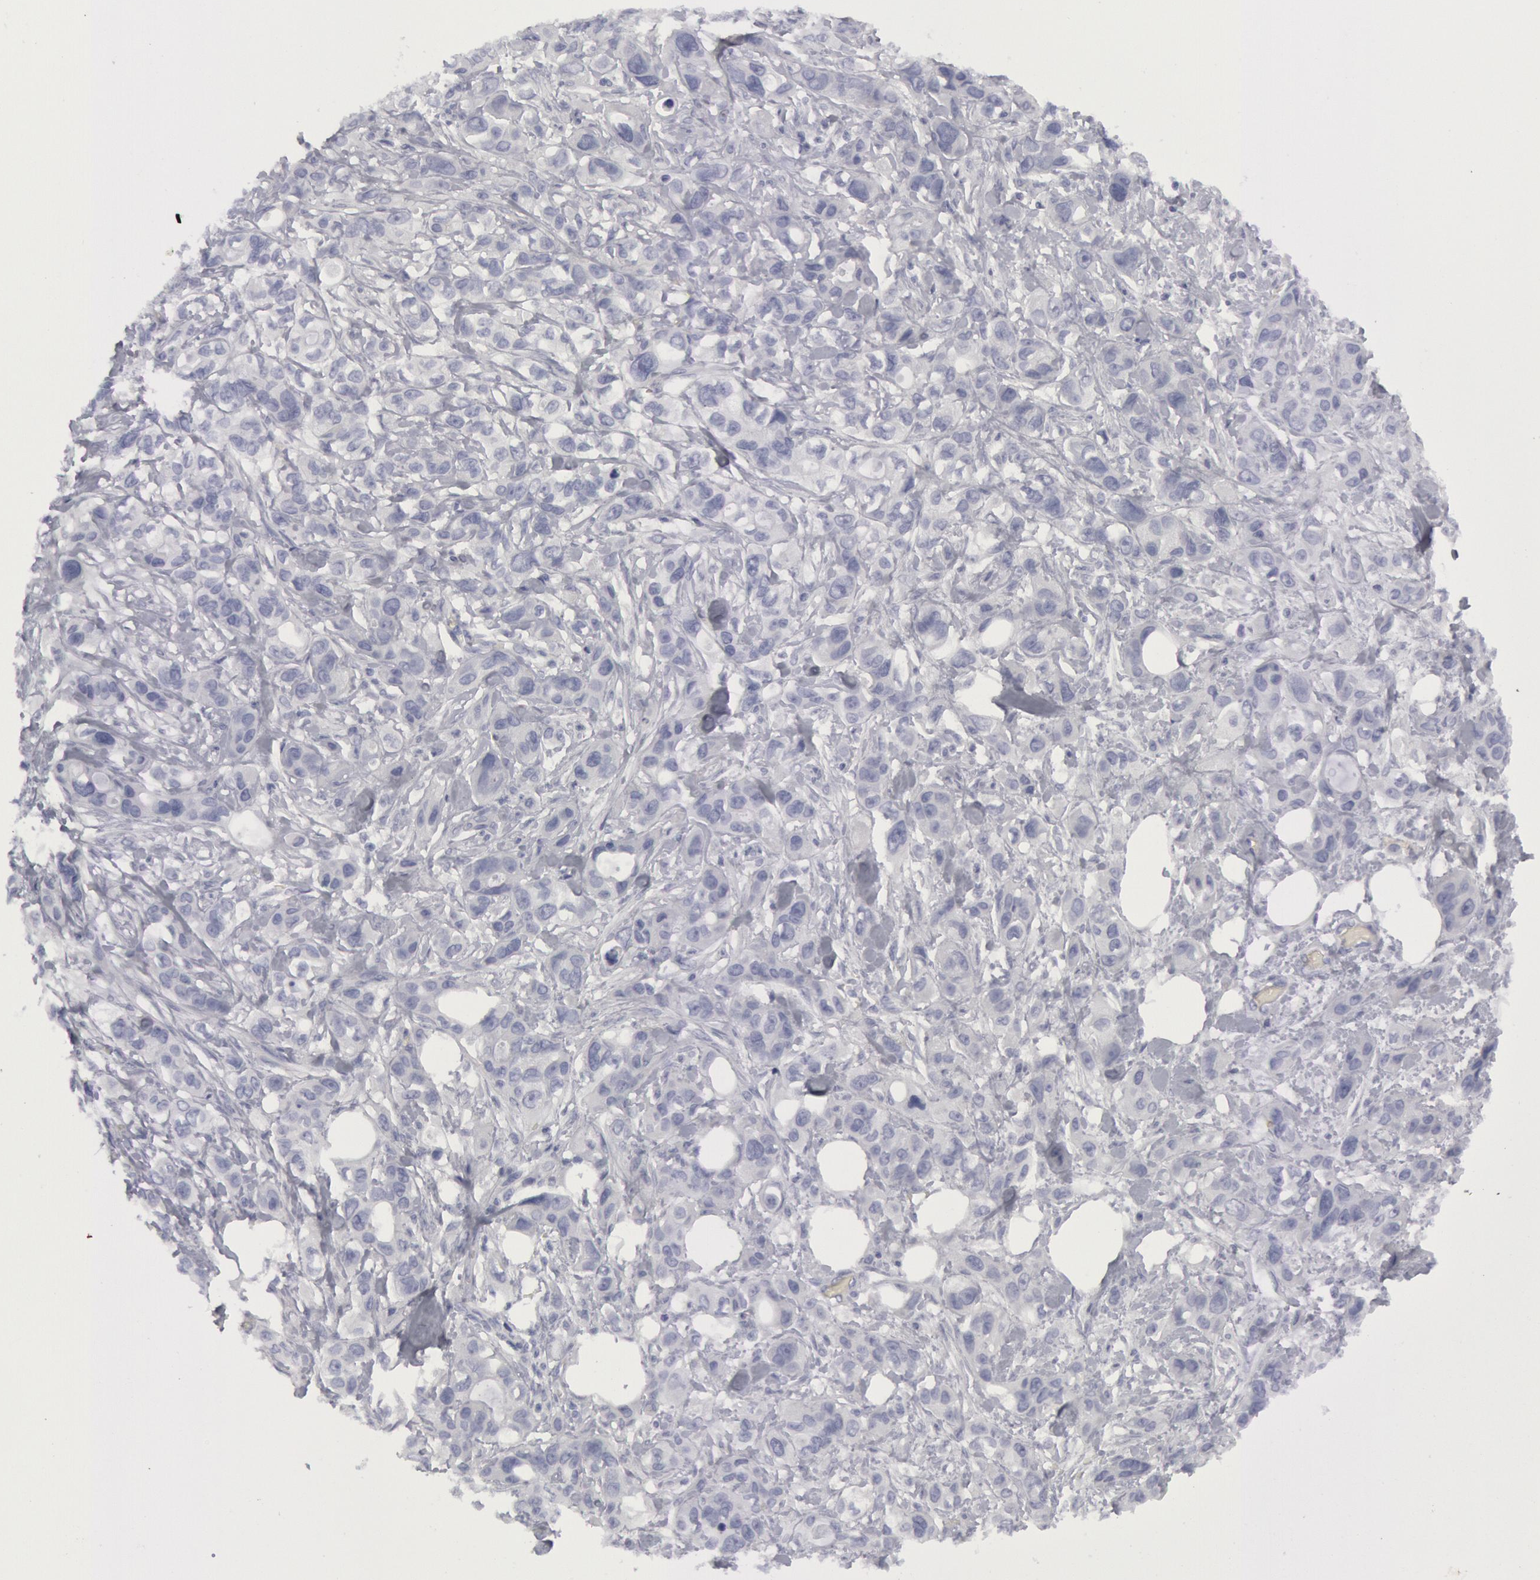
{"staining": {"intensity": "negative", "quantity": "none", "location": "none"}, "tissue": "stomach cancer", "cell_type": "Tumor cells", "image_type": "cancer", "snomed": [{"axis": "morphology", "description": "Adenocarcinoma, NOS"}, {"axis": "topography", "description": "Stomach, upper"}], "caption": "Micrograph shows no protein positivity in tumor cells of stomach cancer (adenocarcinoma) tissue.", "gene": "FHL1", "patient": {"sex": "male", "age": 47}}